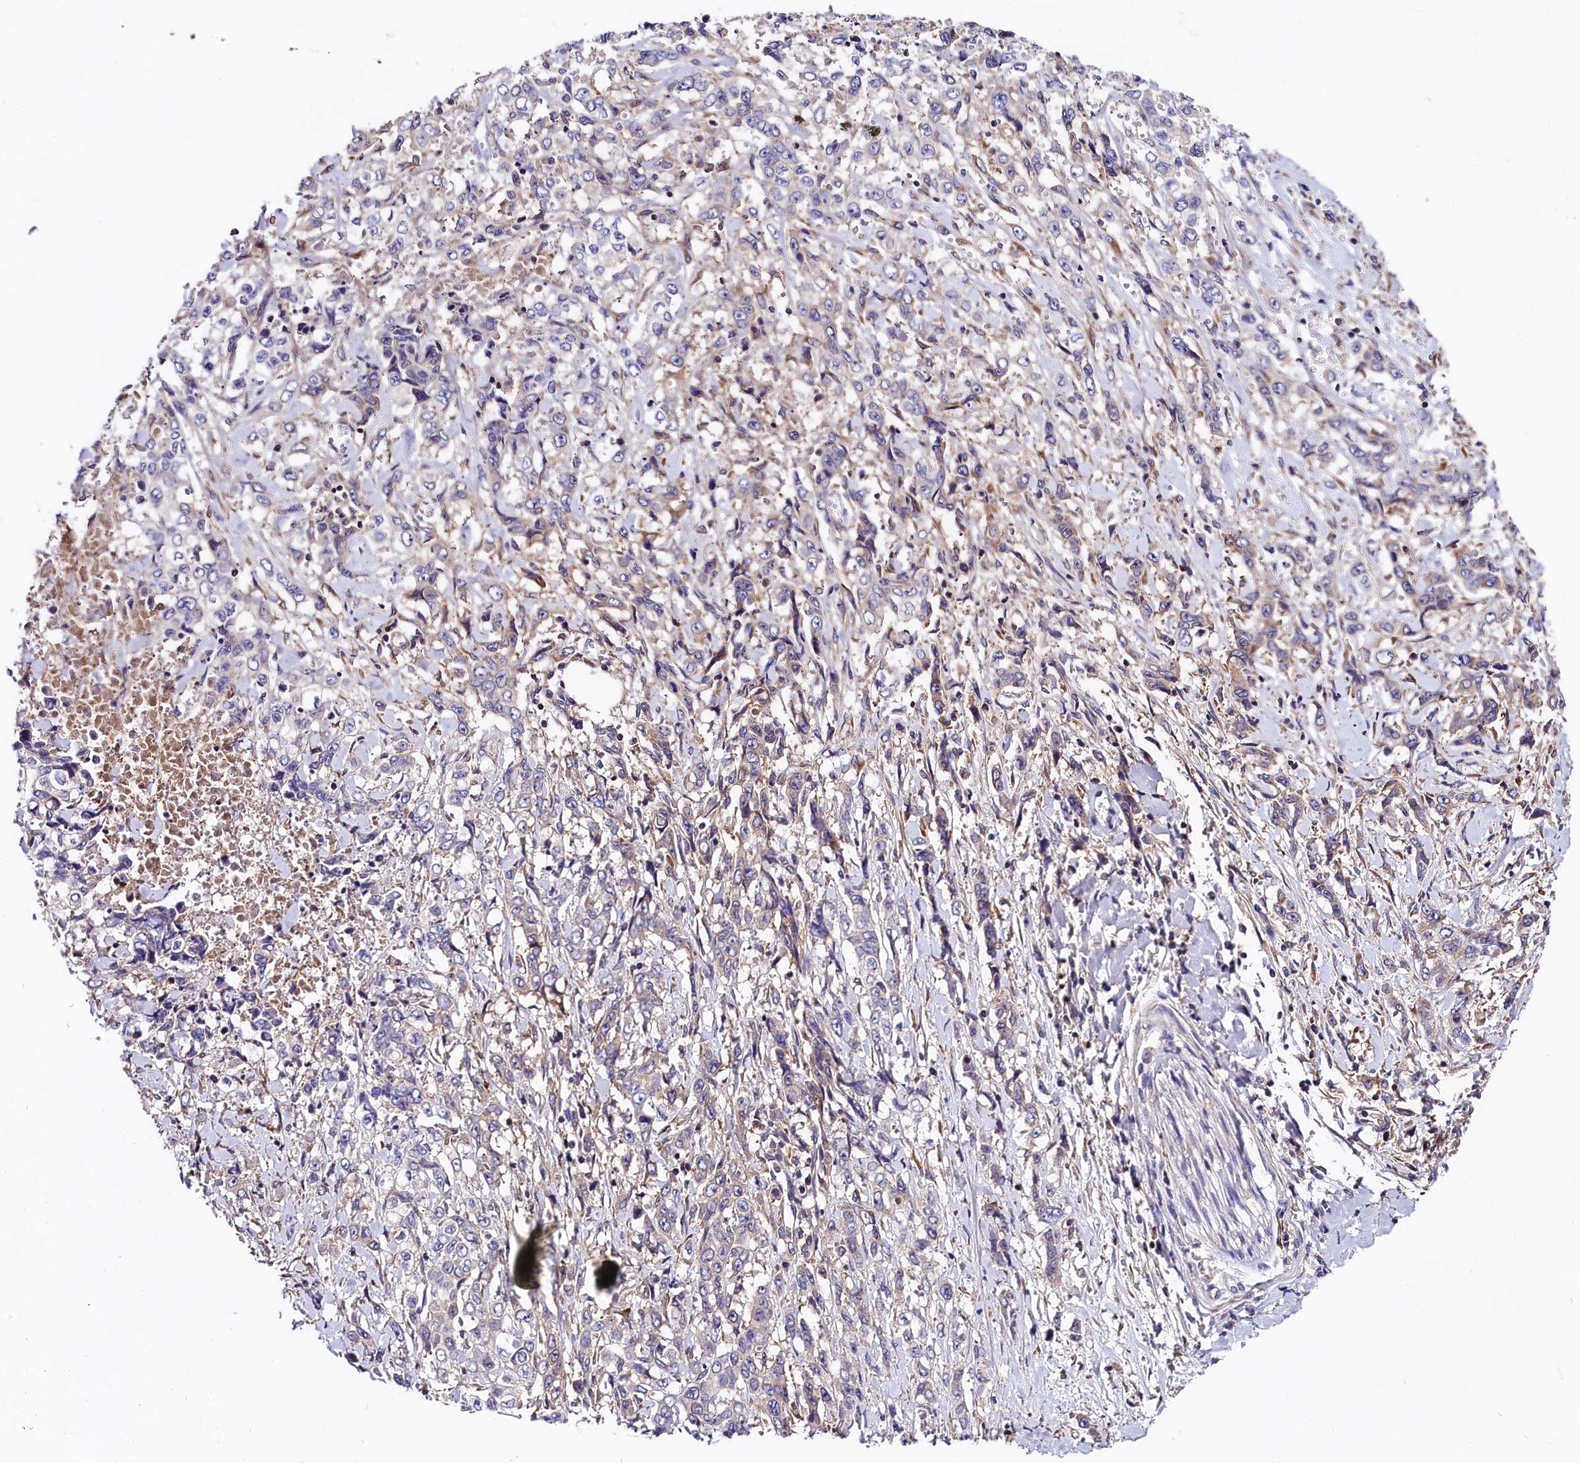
{"staining": {"intensity": "moderate", "quantity": "25%-75%", "location": "cytoplasmic/membranous"}, "tissue": "stomach cancer", "cell_type": "Tumor cells", "image_type": "cancer", "snomed": [{"axis": "morphology", "description": "Adenocarcinoma, NOS"}, {"axis": "topography", "description": "Stomach, upper"}], "caption": "This is an image of immunohistochemistry staining of stomach cancer, which shows moderate positivity in the cytoplasmic/membranous of tumor cells.", "gene": "OAS3", "patient": {"sex": "male", "age": 62}}